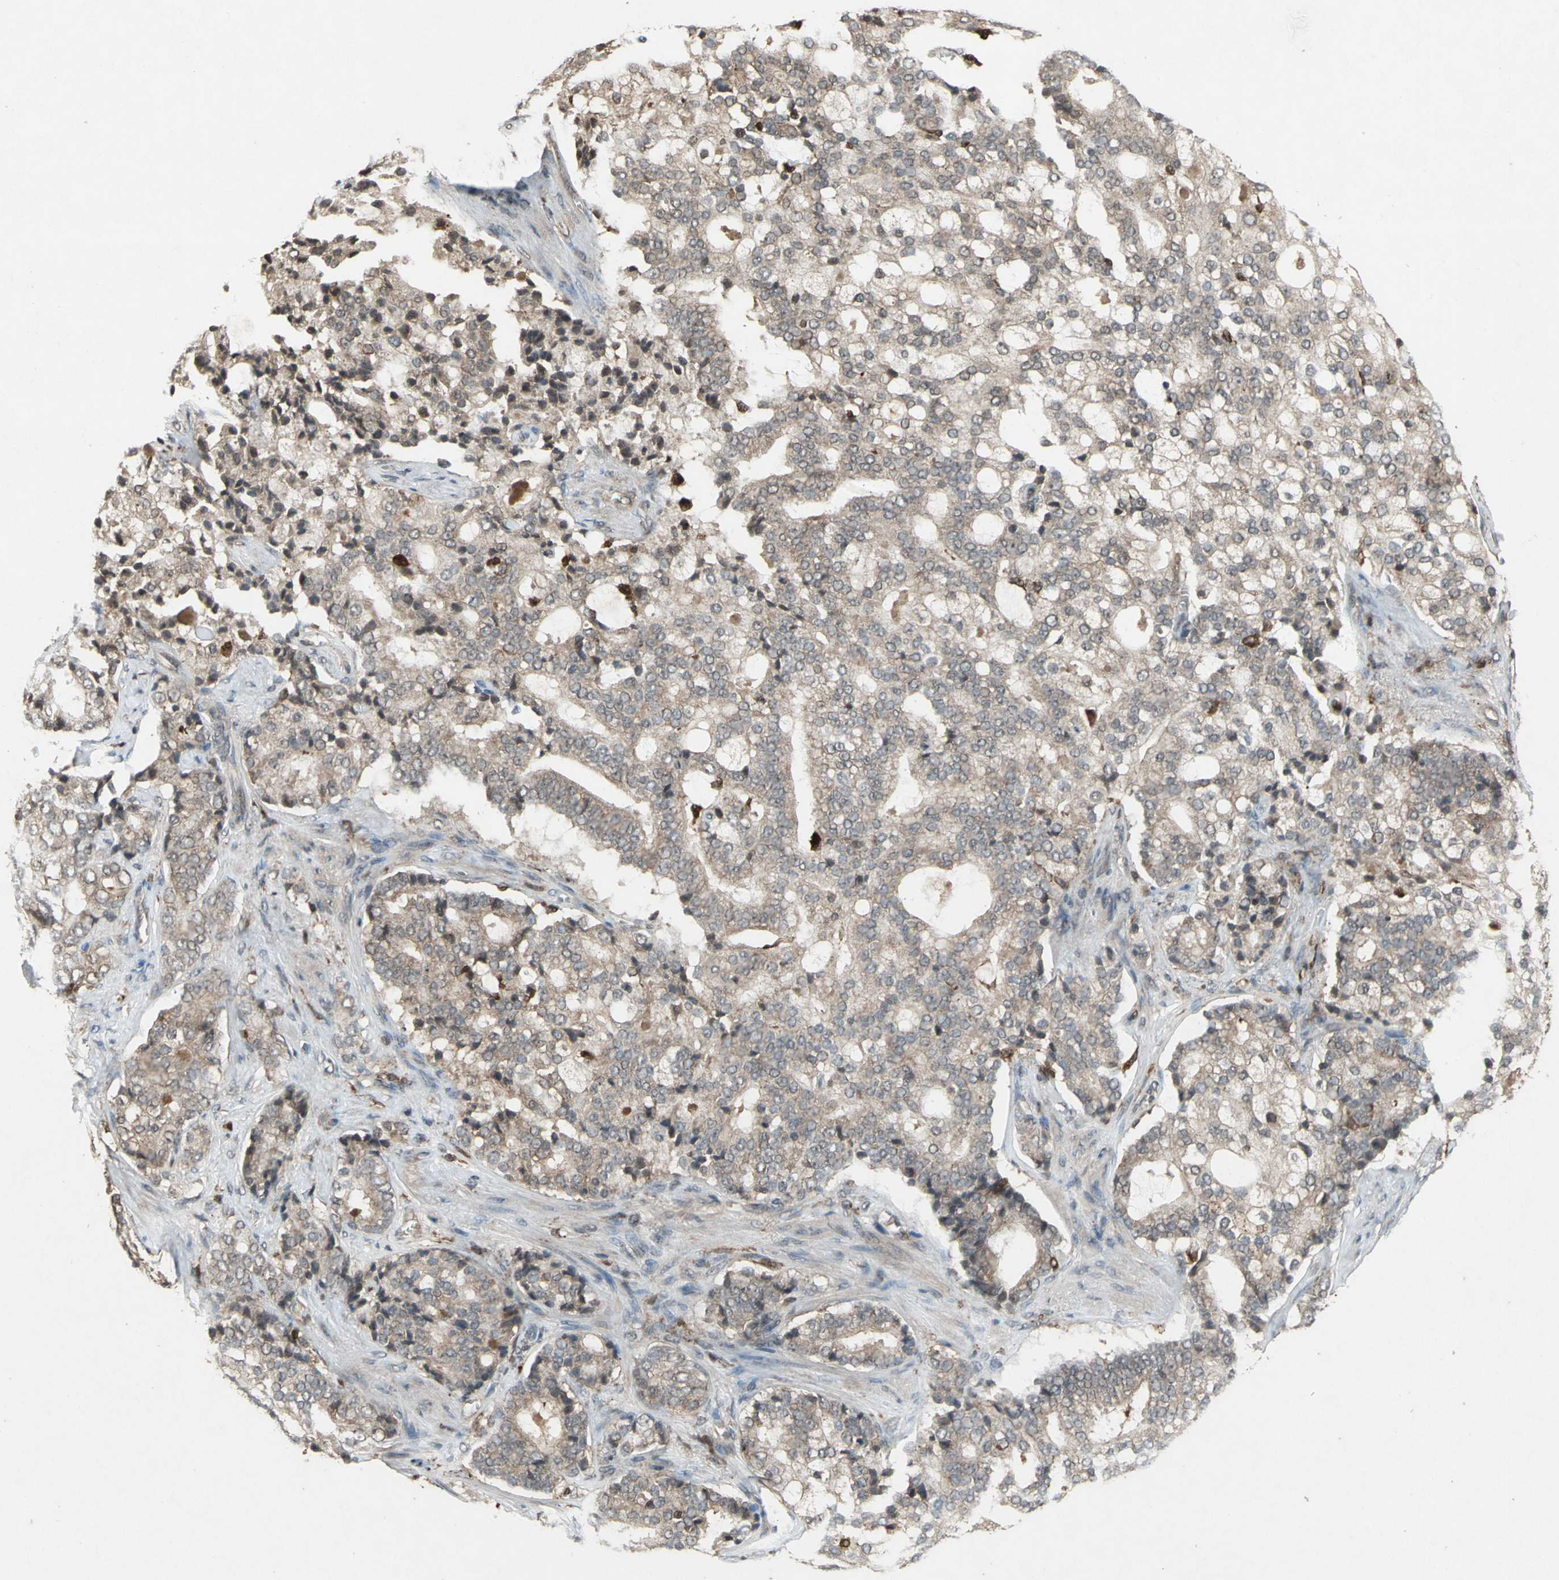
{"staining": {"intensity": "weak", "quantity": ">75%", "location": "cytoplasmic/membranous"}, "tissue": "prostate cancer", "cell_type": "Tumor cells", "image_type": "cancer", "snomed": [{"axis": "morphology", "description": "Adenocarcinoma, Low grade"}, {"axis": "topography", "description": "Prostate"}], "caption": "Tumor cells demonstrate low levels of weak cytoplasmic/membranous expression in about >75% of cells in prostate cancer (adenocarcinoma (low-grade)). The protein of interest is stained brown, and the nuclei are stained in blue (DAB (3,3'-diaminobenzidine) IHC with brightfield microscopy, high magnification).", "gene": "PYCARD", "patient": {"sex": "male", "age": 58}}